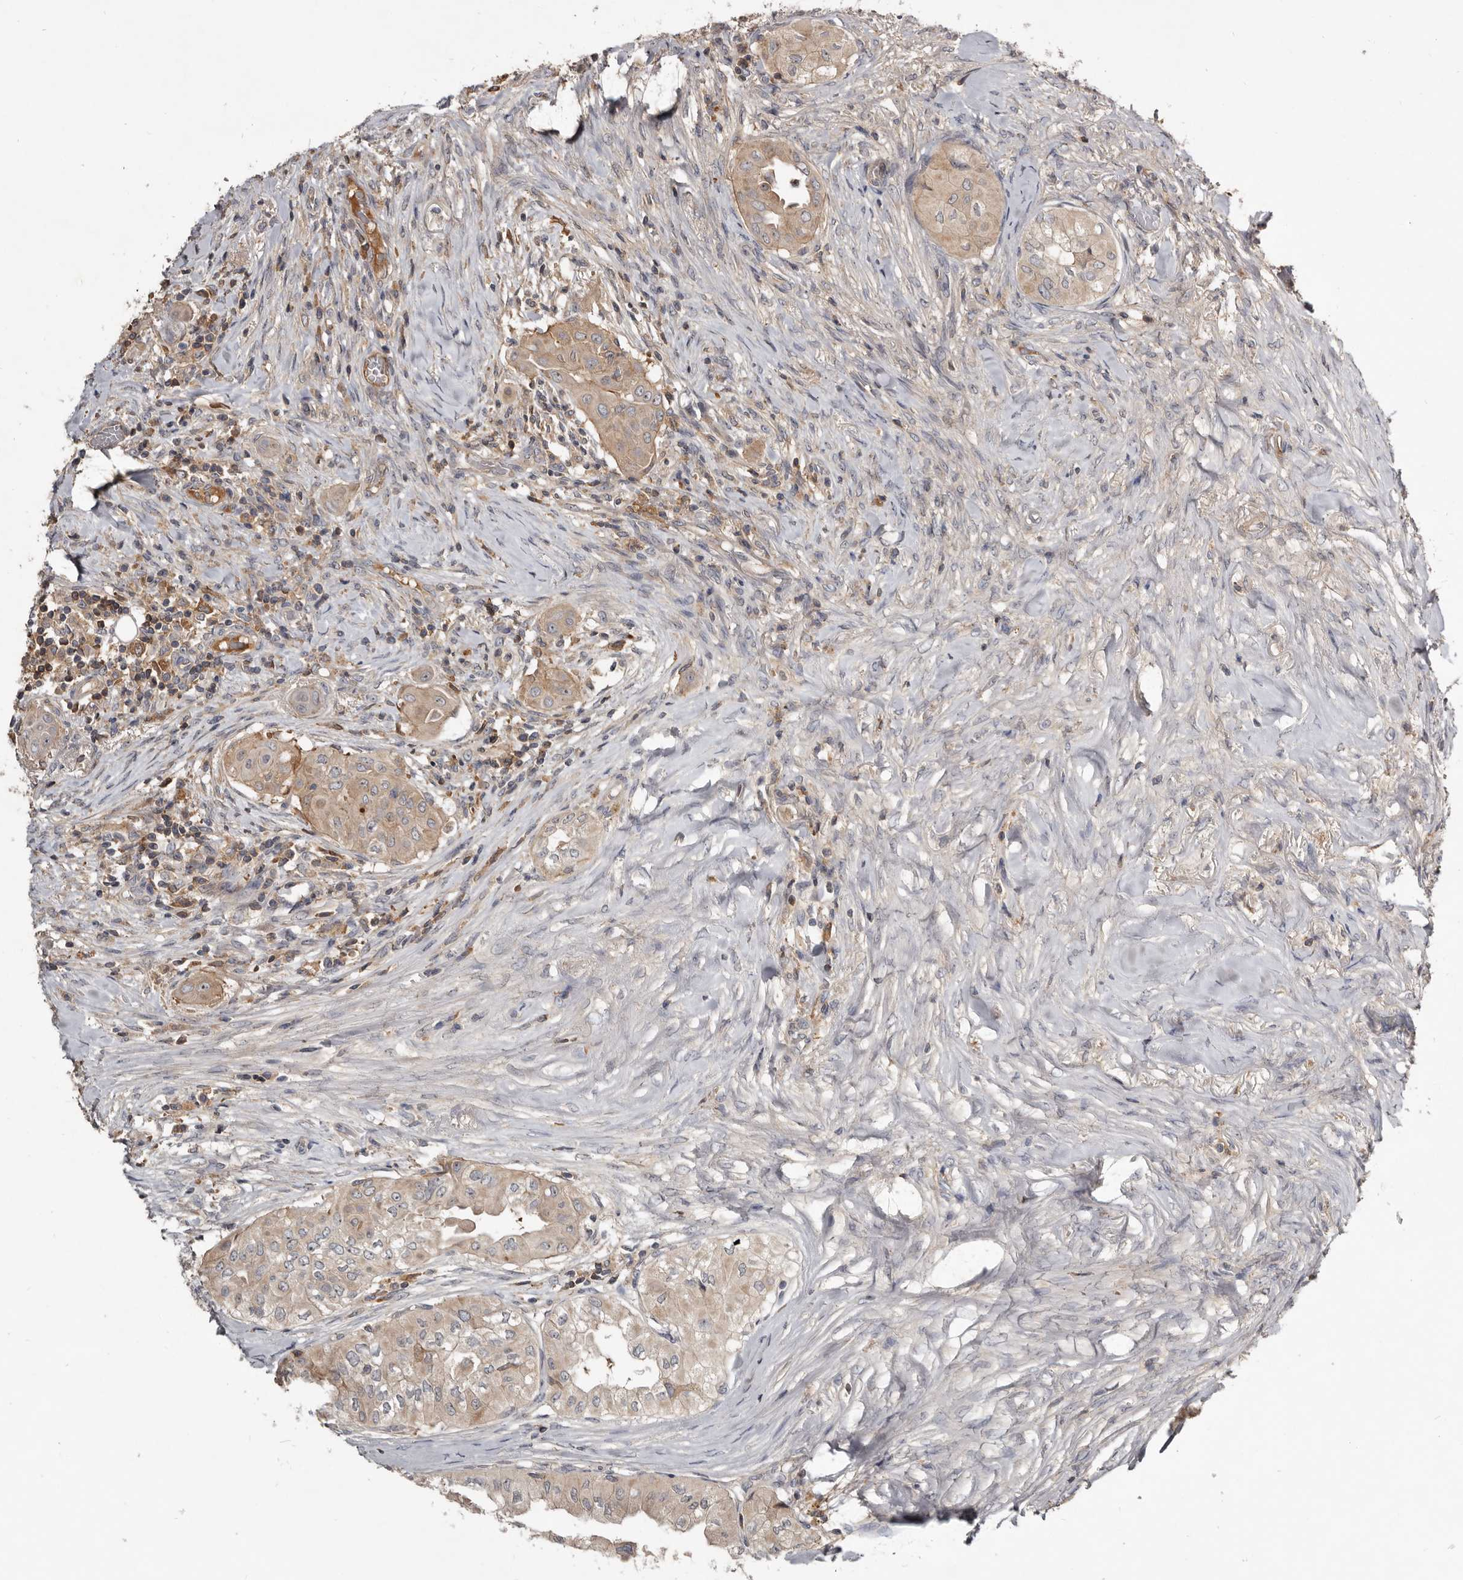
{"staining": {"intensity": "weak", "quantity": ">75%", "location": "cytoplasmic/membranous"}, "tissue": "thyroid cancer", "cell_type": "Tumor cells", "image_type": "cancer", "snomed": [{"axis": "morphology", "description": "Papillary adenocarcinoma, NOS"}, {"axis": "topography", "description": "Thyroid gland"}], "caption": "This image displays IHC staining of thyroid papillary adenocarcinoma, with low weak cytoplasmic/membranous staining in about >75% of tumor cells.", "gene": "TTC39A", "patient": {"sex": "female", "age": 59}}